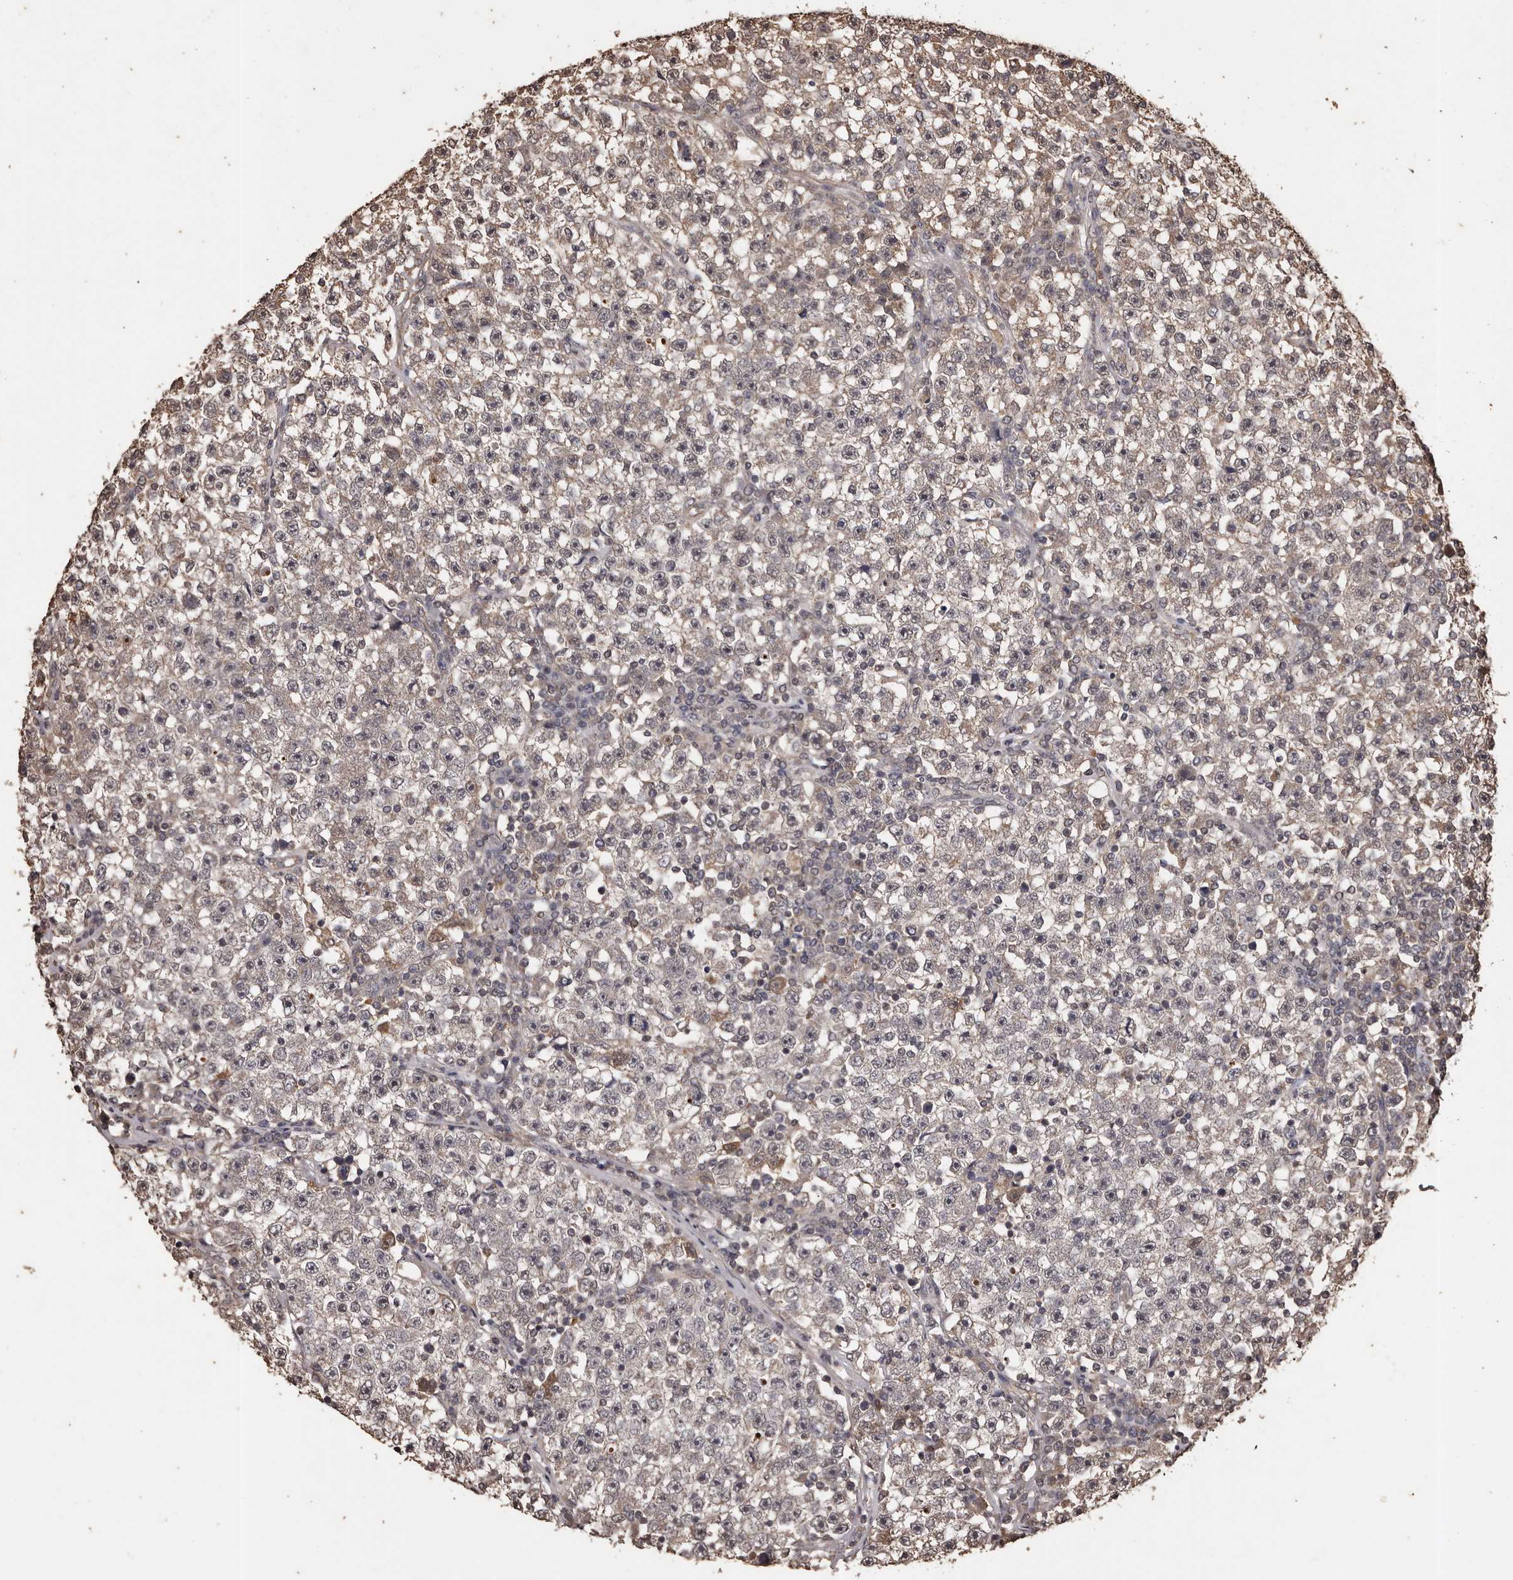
{"staining": {"intensity": "weak", "quantity": "<25%", "location": "cytoplasmic/membranous"}, "tissue": "testis cancer", "cell_type": "Tumor cells", "image_type": "cancer", "snomed": [{"axis": "morphology", "description": "Seminoma, NOS"}, {"axis": "topography", "description": "Testis"}], "caption": "There is no significant staining in tumor cells of seminoma (testis).", "gene": "NAV1", "patient": {"sex": "male", "age": 22}}